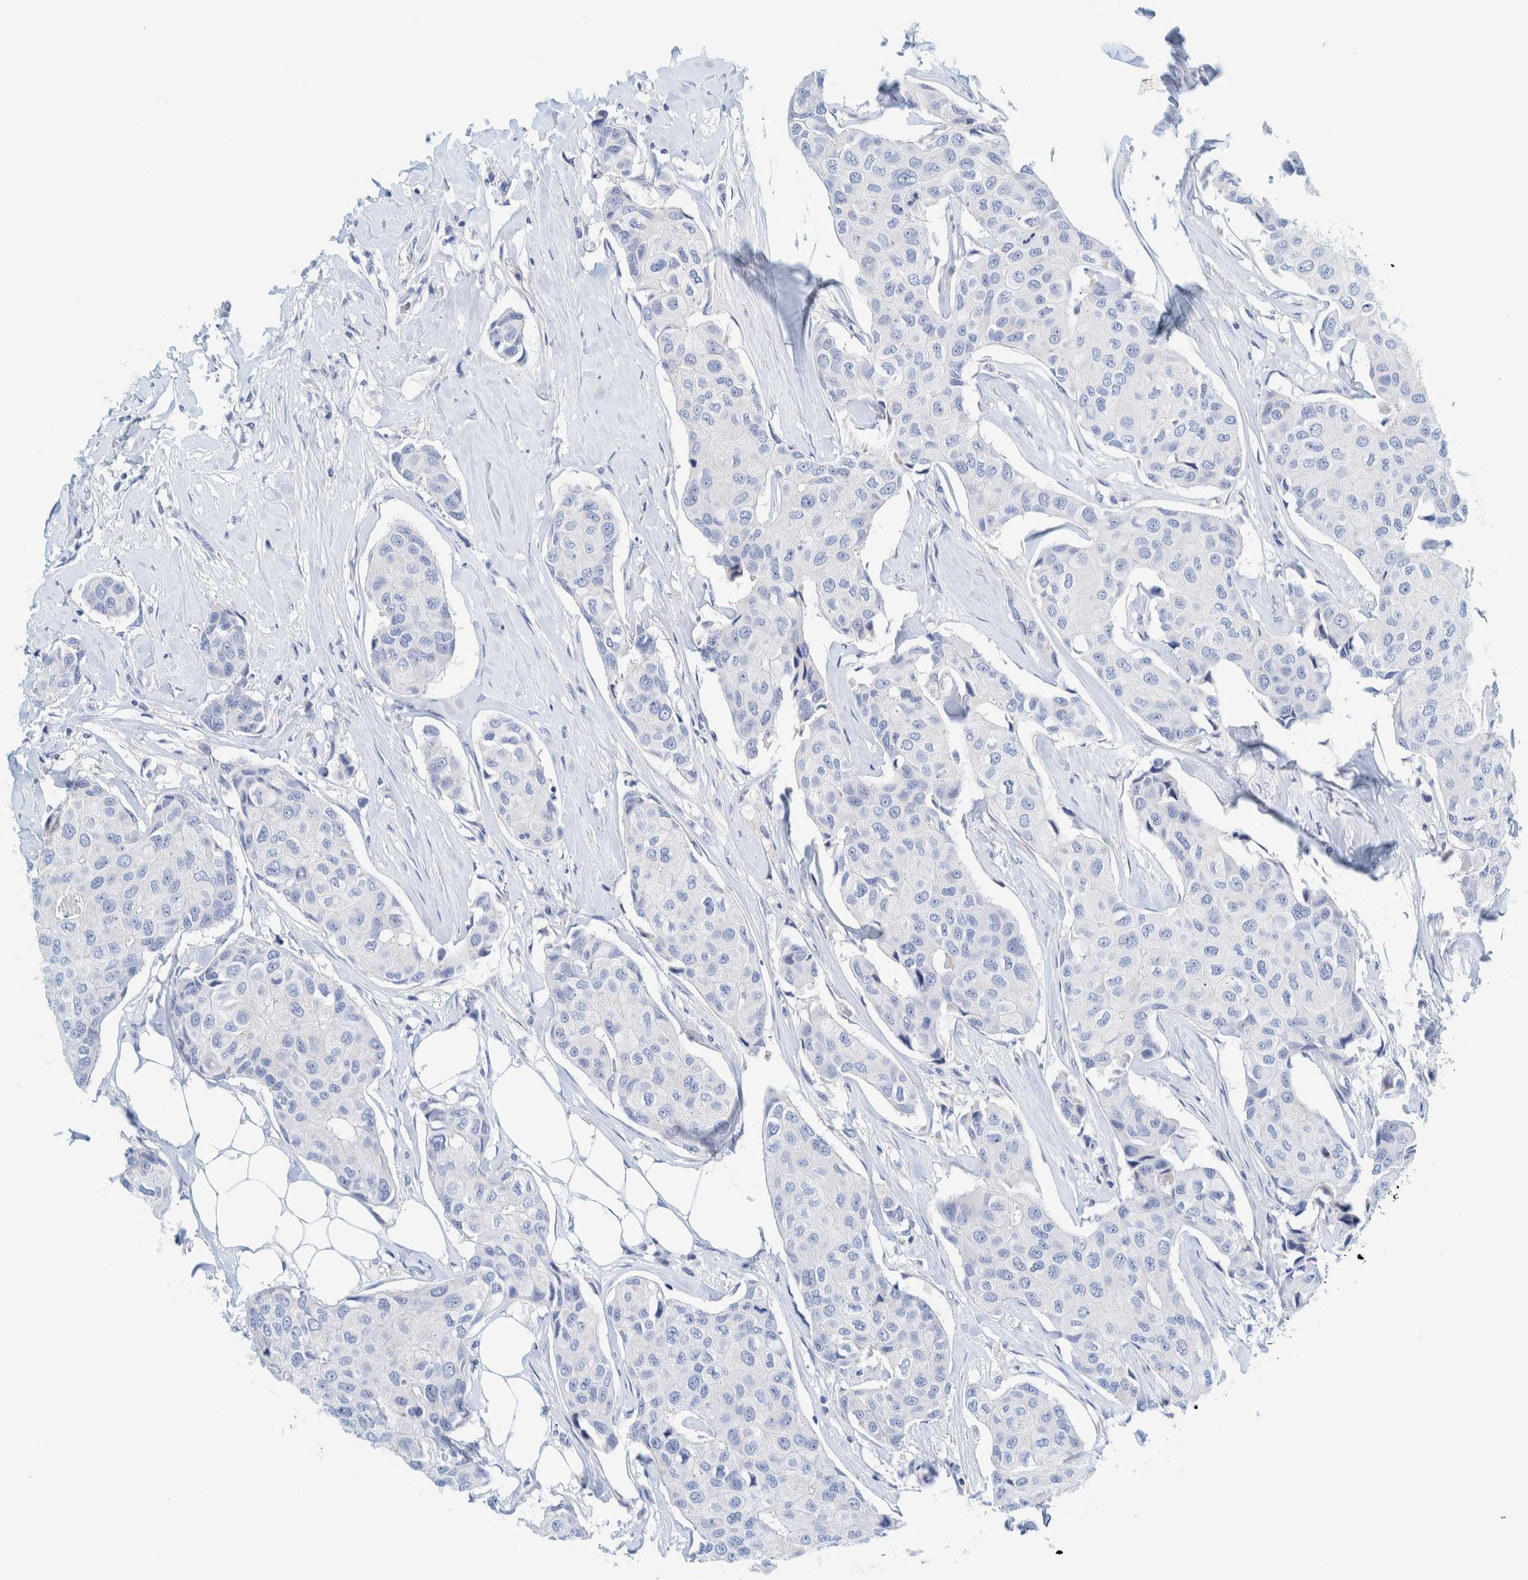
{"staining": {"intensity": "negative", "quantity": "none", "location": "none"}, "tissue": "breast cancer", "cell_type": "Tumor cells", "image_type": "cancer", "snomed": [{"axis": "morphology", "description": "Duct carcinoma"}, {"axis": "topography", "description": "Breast"}], "caption": "Micrograph shows no protein positivity in tumor cells of breast invasive ductal carcinoma tissue.", "gene": "MOG", "patient": {"sex": "female", "age": 80}}